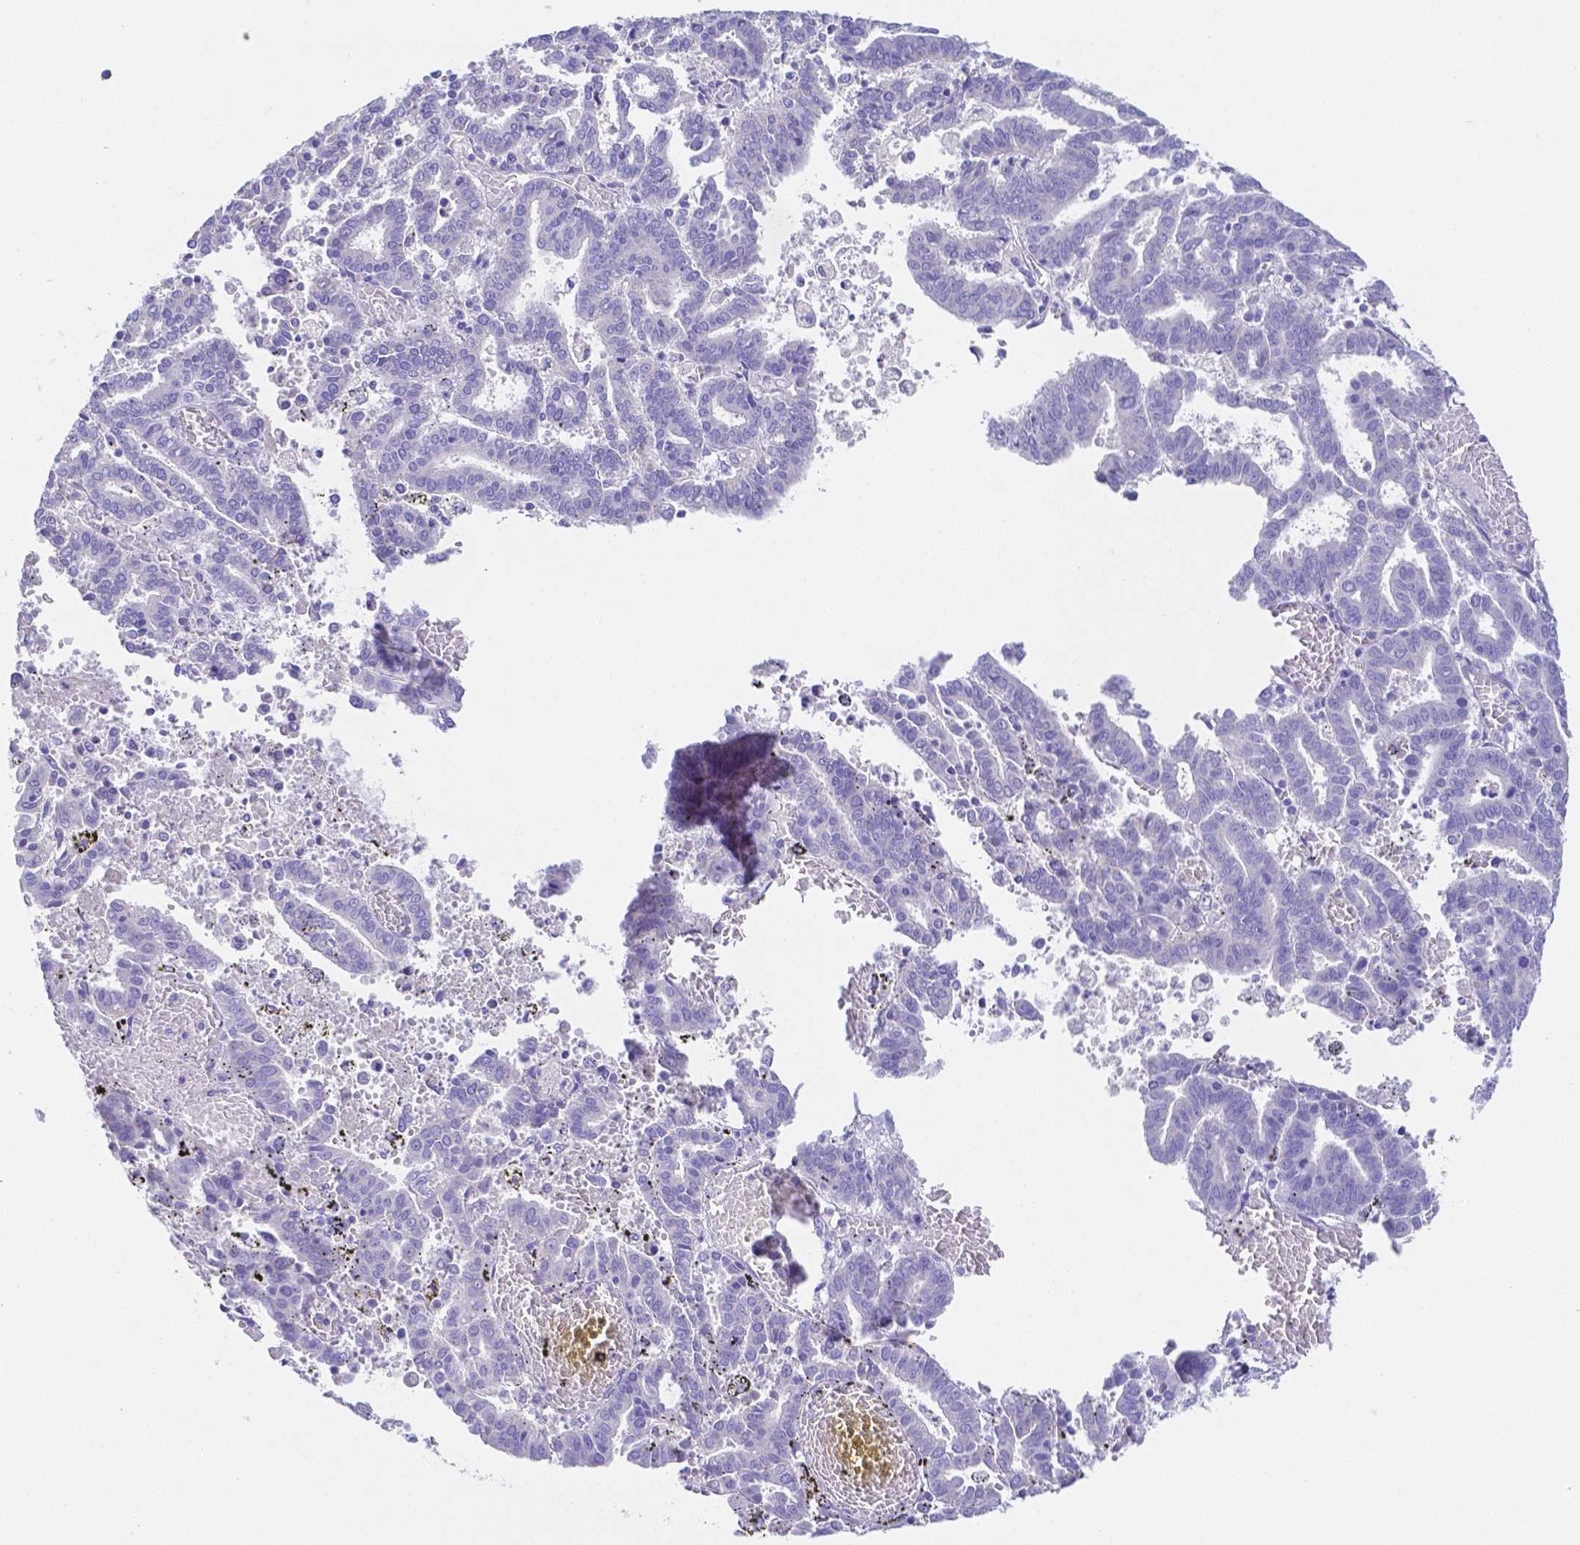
{"staining": {"intensity": "negative", "quantity": "none", "location": "none"}, "tissue": "endometrial cancer", "cell_type": "Tumor cells", "image_type": "cancer", "snomed": [{"axis": "morphology", "description": "Adenocarcinoma, NOS"}, {"axis": "topography", "description": "Uterus"}], "caption": "Immunohistochemical staining of adenocarcinoma (endometrial) exhibits no significant staining in tumor cells. Nuclei are stained in blue.", "gene": "ZG16B", "patient": {"sex": "female", "age": 83}}